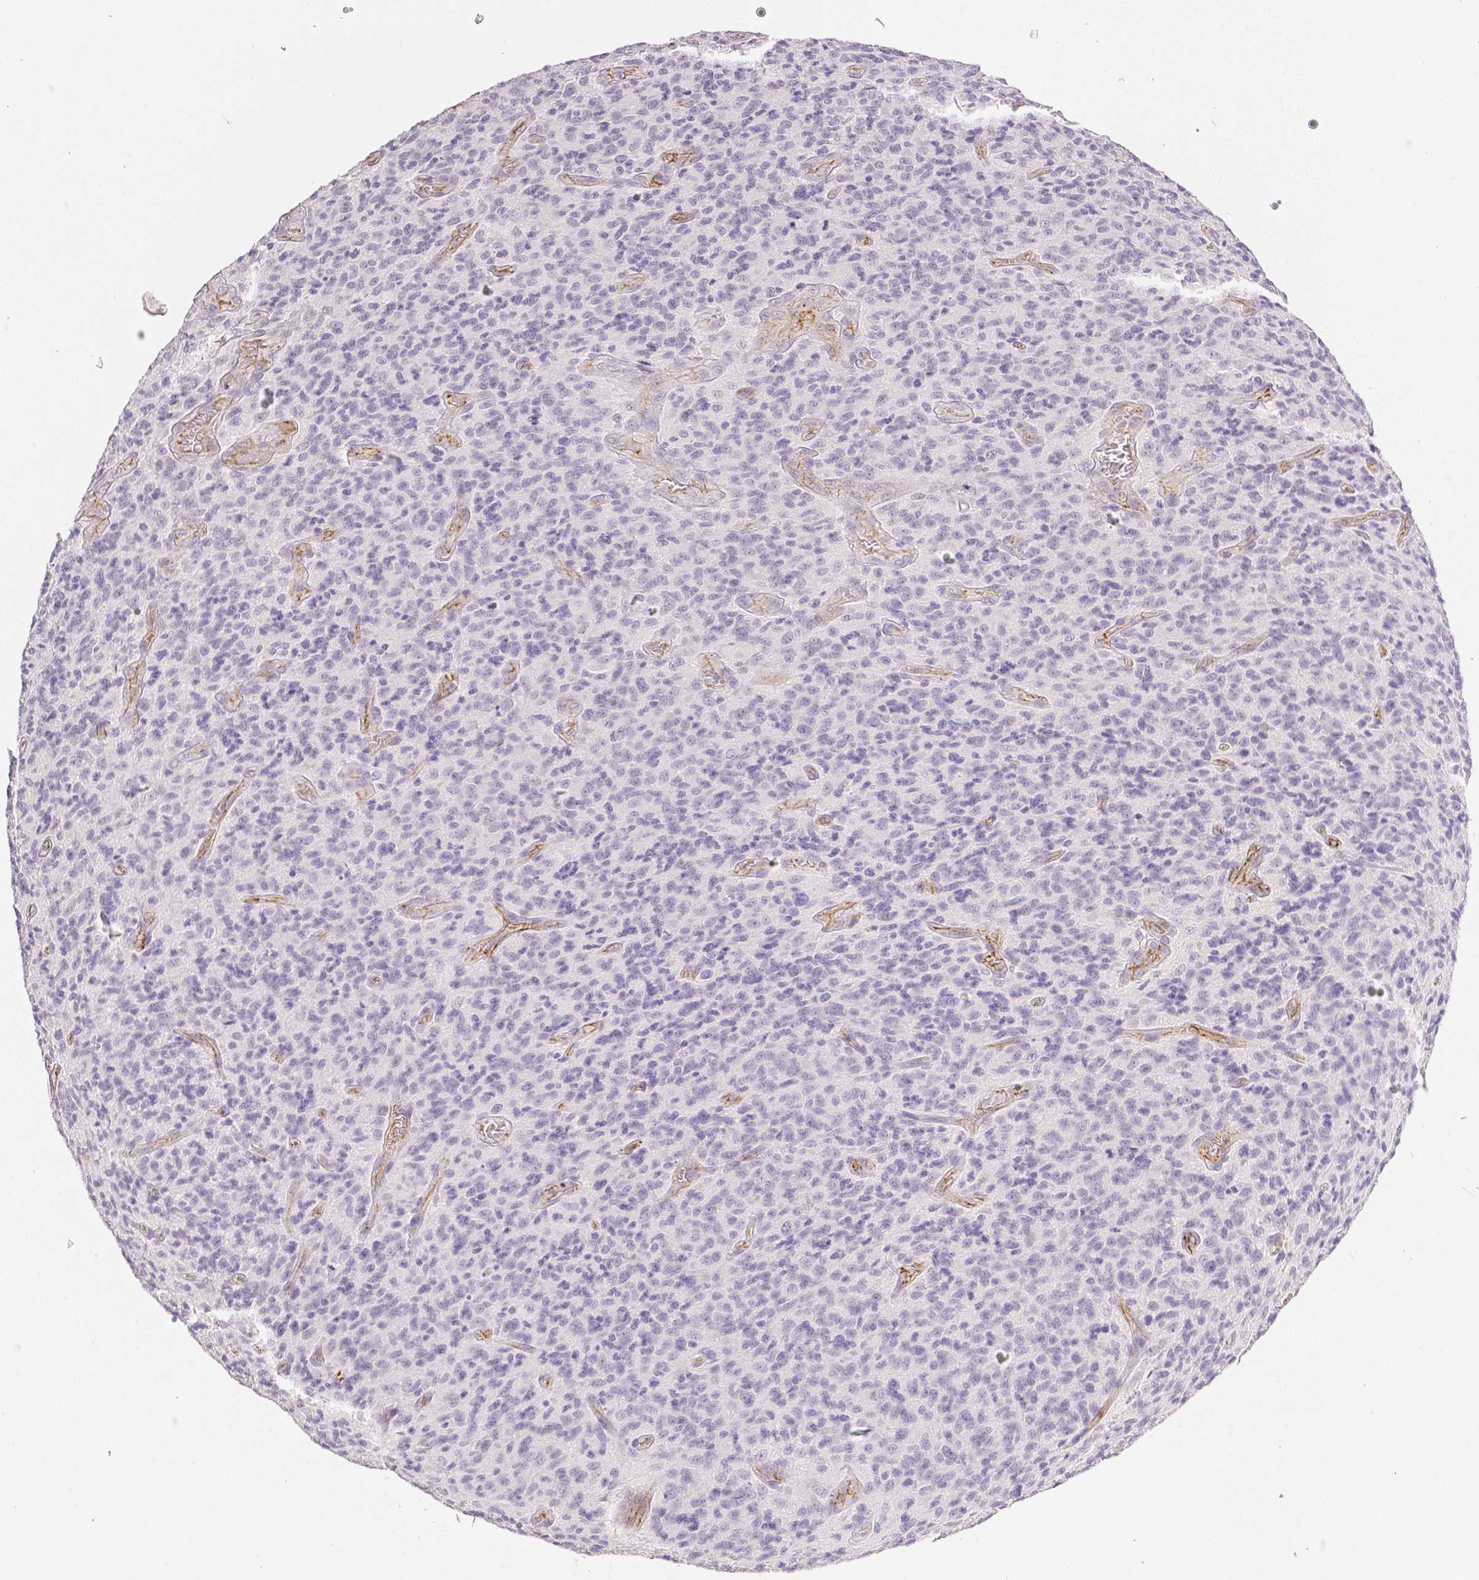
{"staining": {"intensity": "negative", "quantity": "none", "location": "none"}, "tissue": "glioma", "cell_type": "Tumor cells", "image_type": "cancer", "snomed": [{"axis": "morphology", "description": "Glioma, malignant, High grade"}, {"axis": "topography", "description": "Brain"}], "caption": "Immunohistochemical staining of glioma displays no significant expression in tumor cells.", "gene": "OCLN", "patient": {"sex": "male", "age": 76}}